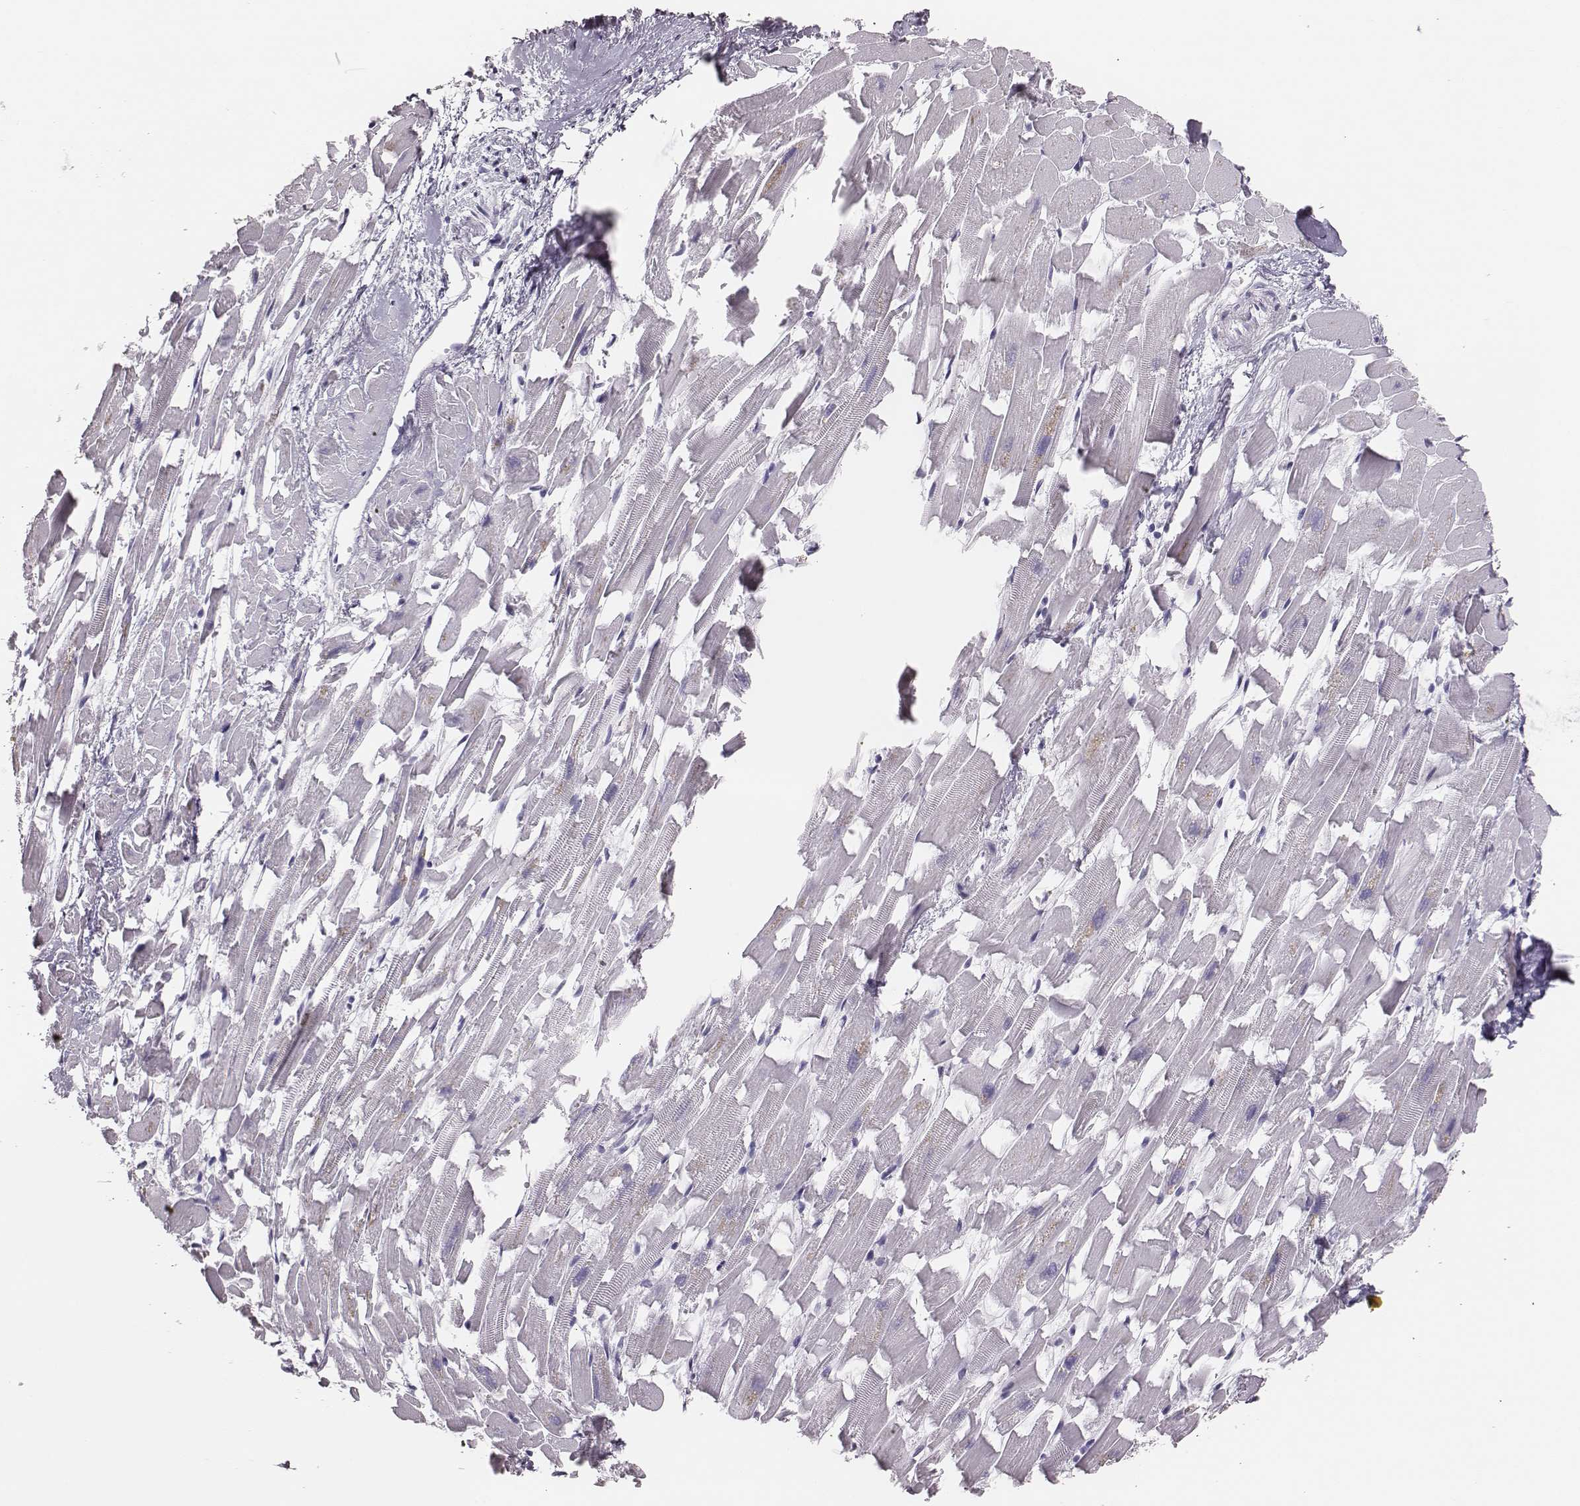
{"staining": {"intensity": "negative", "quantity": "none", "location": "none"}, "tissue": "heart muscle", "cell_type": "Cardiomyocytes", "image_type": "normal", "snomed": [{"axis": "morphology", "description": "Normal tissue, NOS"}, {"axis": "topography", "description": "Heart"}], "caption": "This micrograph is of unremarkable heart muscle stained with immunohistochemistry to label a protein in brown with the nuclei are counter-stained blue. There is no positivity in cardiomyocytes. (DAB immunohistochemistry (IHC) with hematoxylin counter stain).", "gene": "H1", "patient": {"sex": "female", "age": 64}}